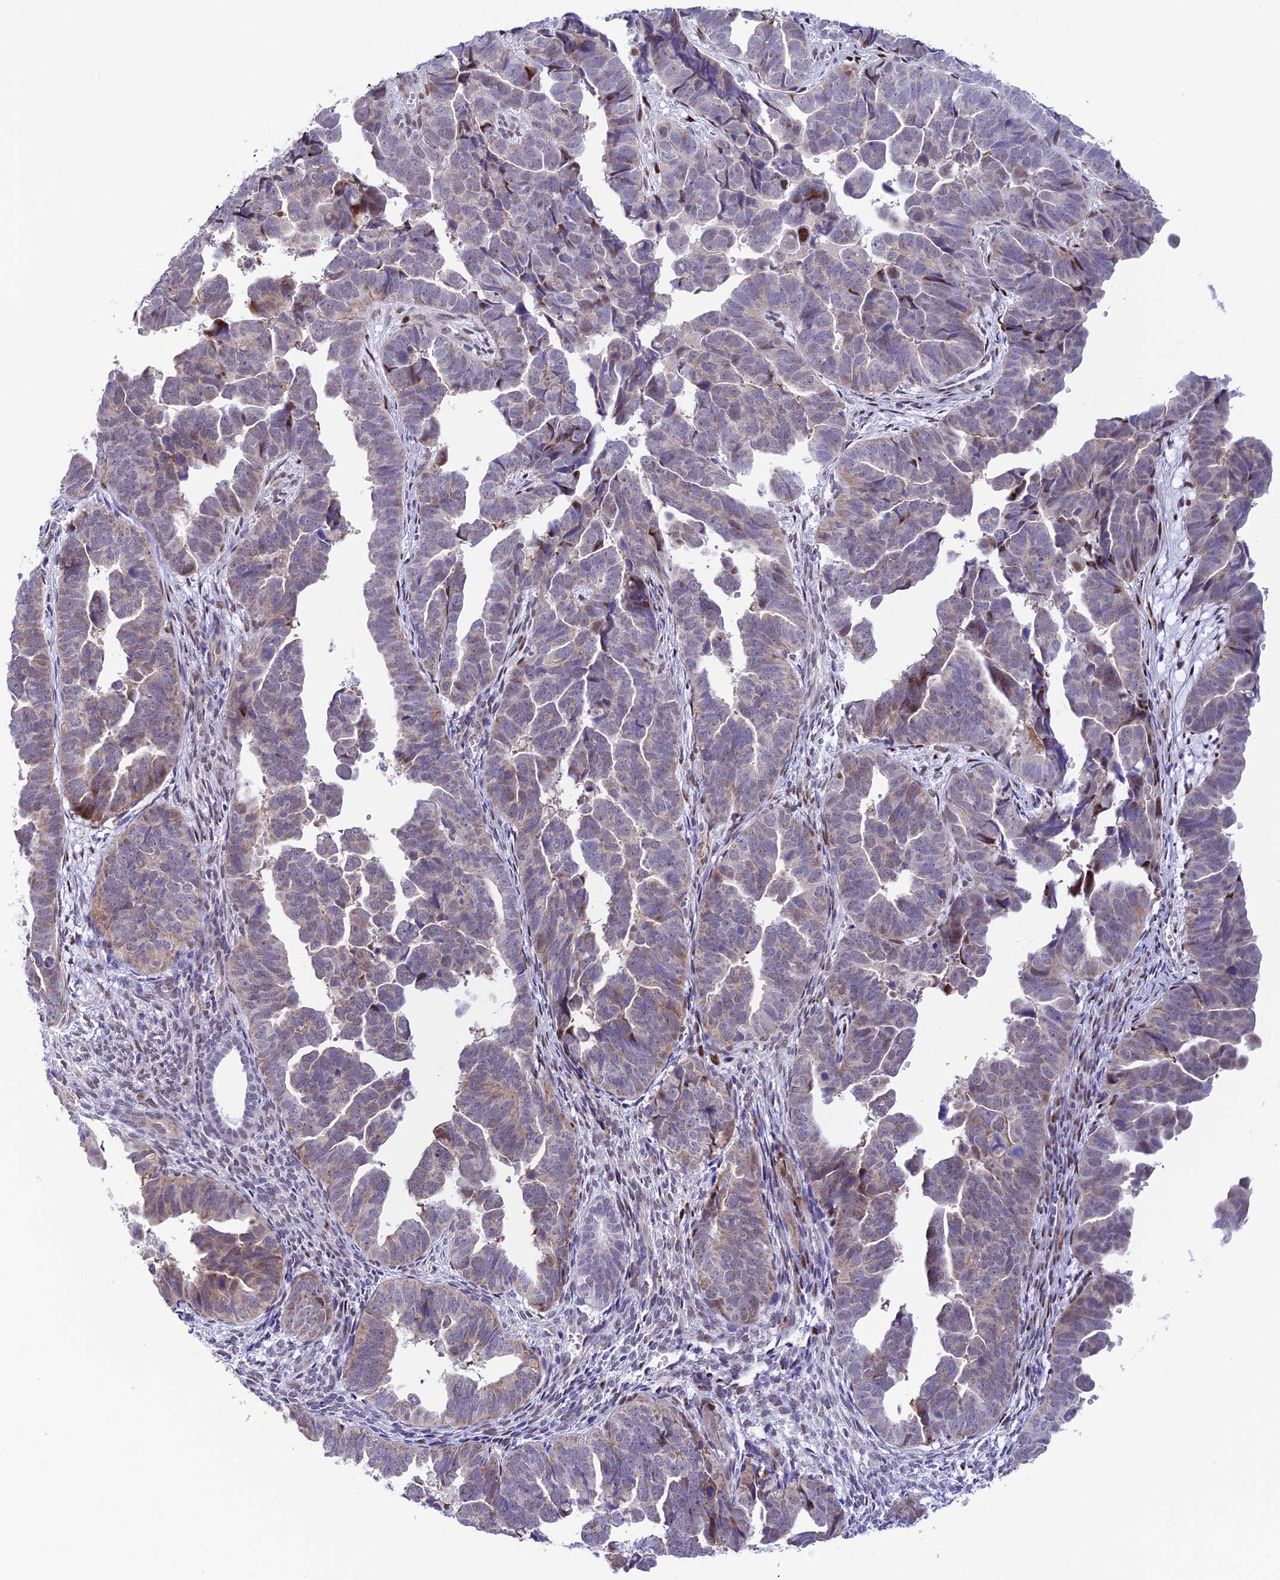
{"staining": {"intensity": "weak", "quantity": "25%-75%", "location": "cytoplasmic/membranous,nuclear"}, "tissue": "endometrial cancer", "cell_type": "Tumor cells", "image_type": "cancer", "snomed": [{"axis": "morphology", "description": "Adenocarcinoma, NOS"}, {"axis": "topography", "description": "Endometrium"}], "caption": "Human endometrial cancer (adenocarcinoma) stained with a protein marker demonstrates weak staining in tumor cells.", "gene": "WDR55", "patient": {"sex": "female", "age": 75}}